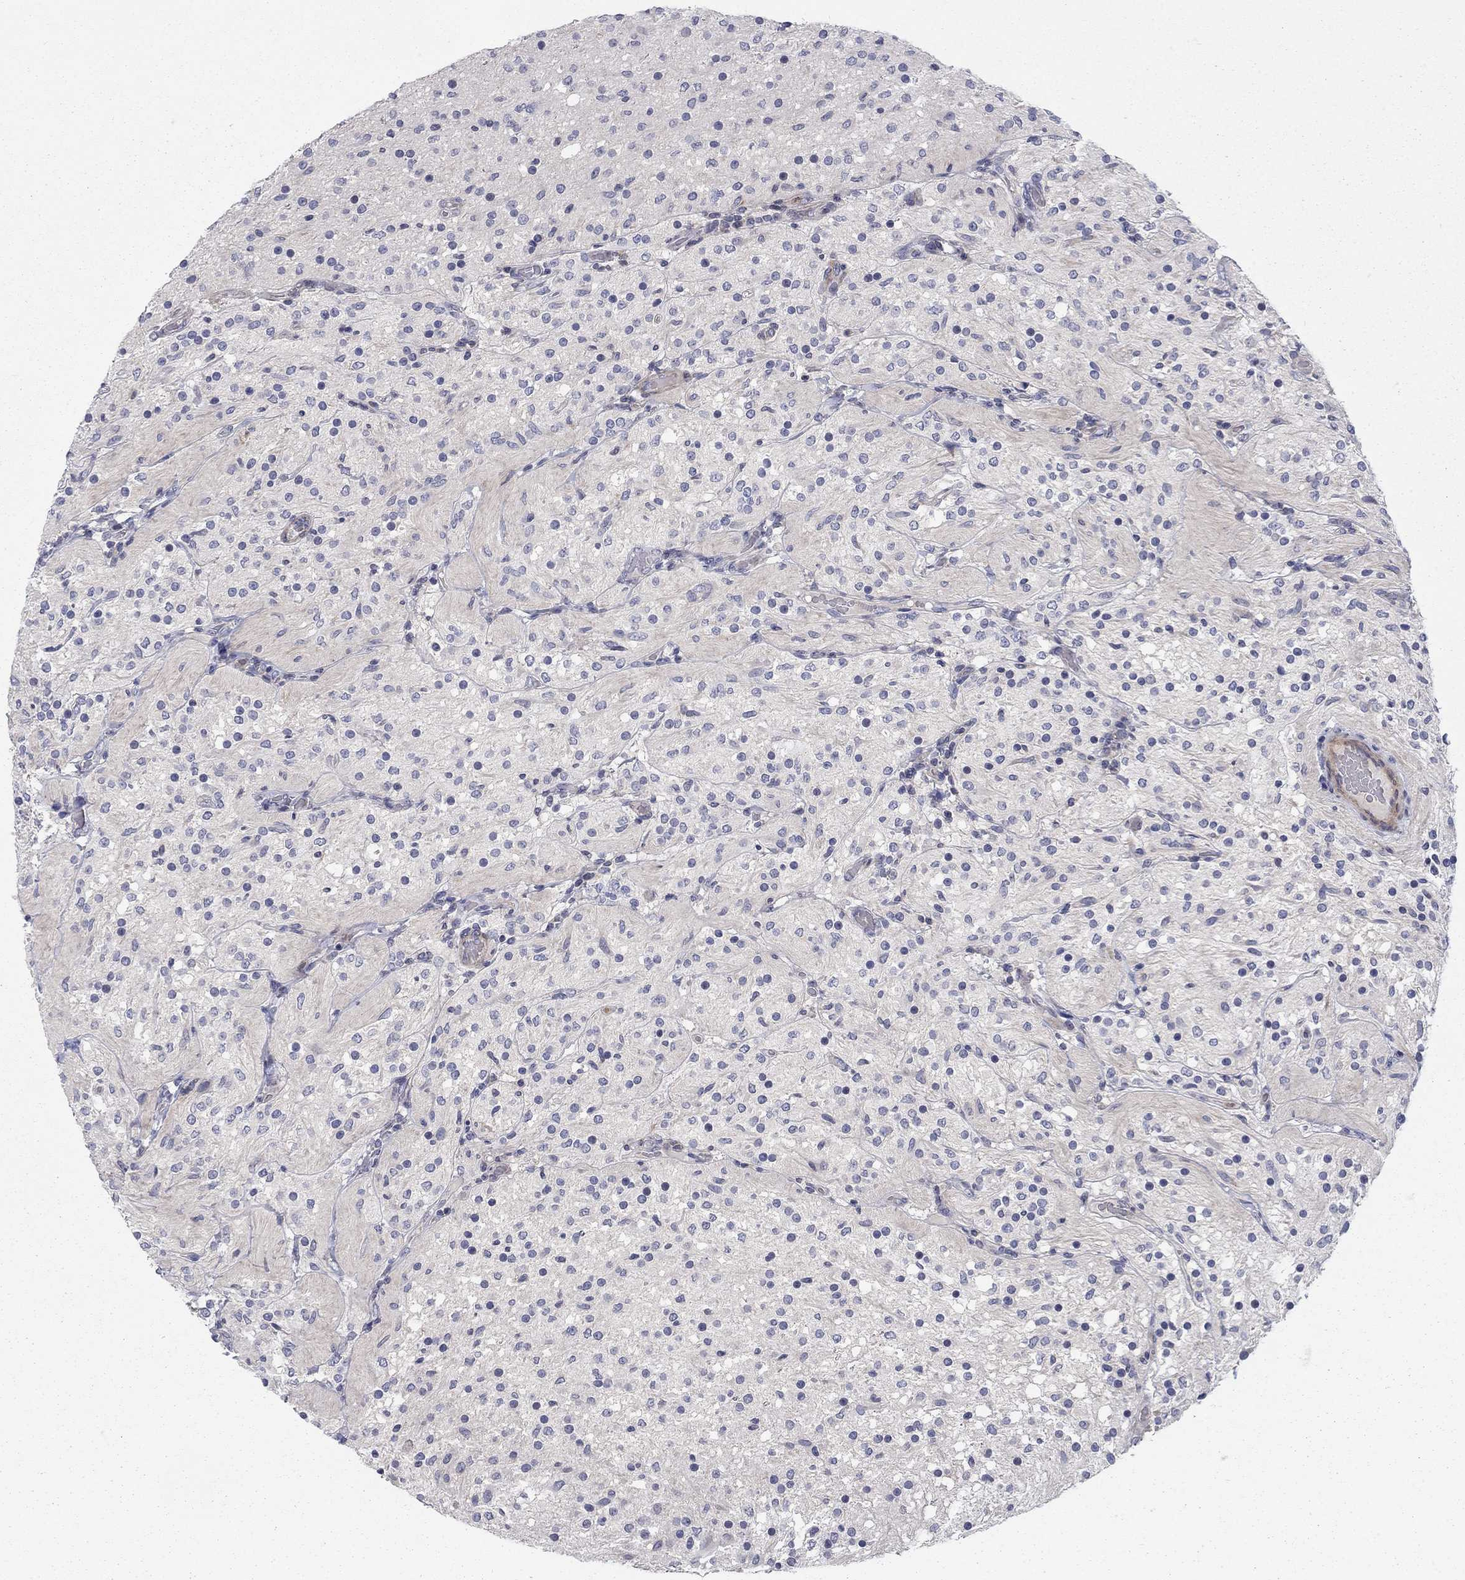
{"staining": {"intensity": "negative", "quantity": "none", "location": "none"}, "tissue": "glioma", "cell_type": "Tumor cells", "image_type": "cancer", "snomed": [{"axis": "morphology", "description": "Glioma, malignant, Low grade"}, {"axis": "topography", "description": "Brain"}], "caption": "The histopathology image reveals no staining of tumor cells in malignant low-grade glioma.", "gene": "KIF15", "patient": {"sex": "male", "age": 3}}